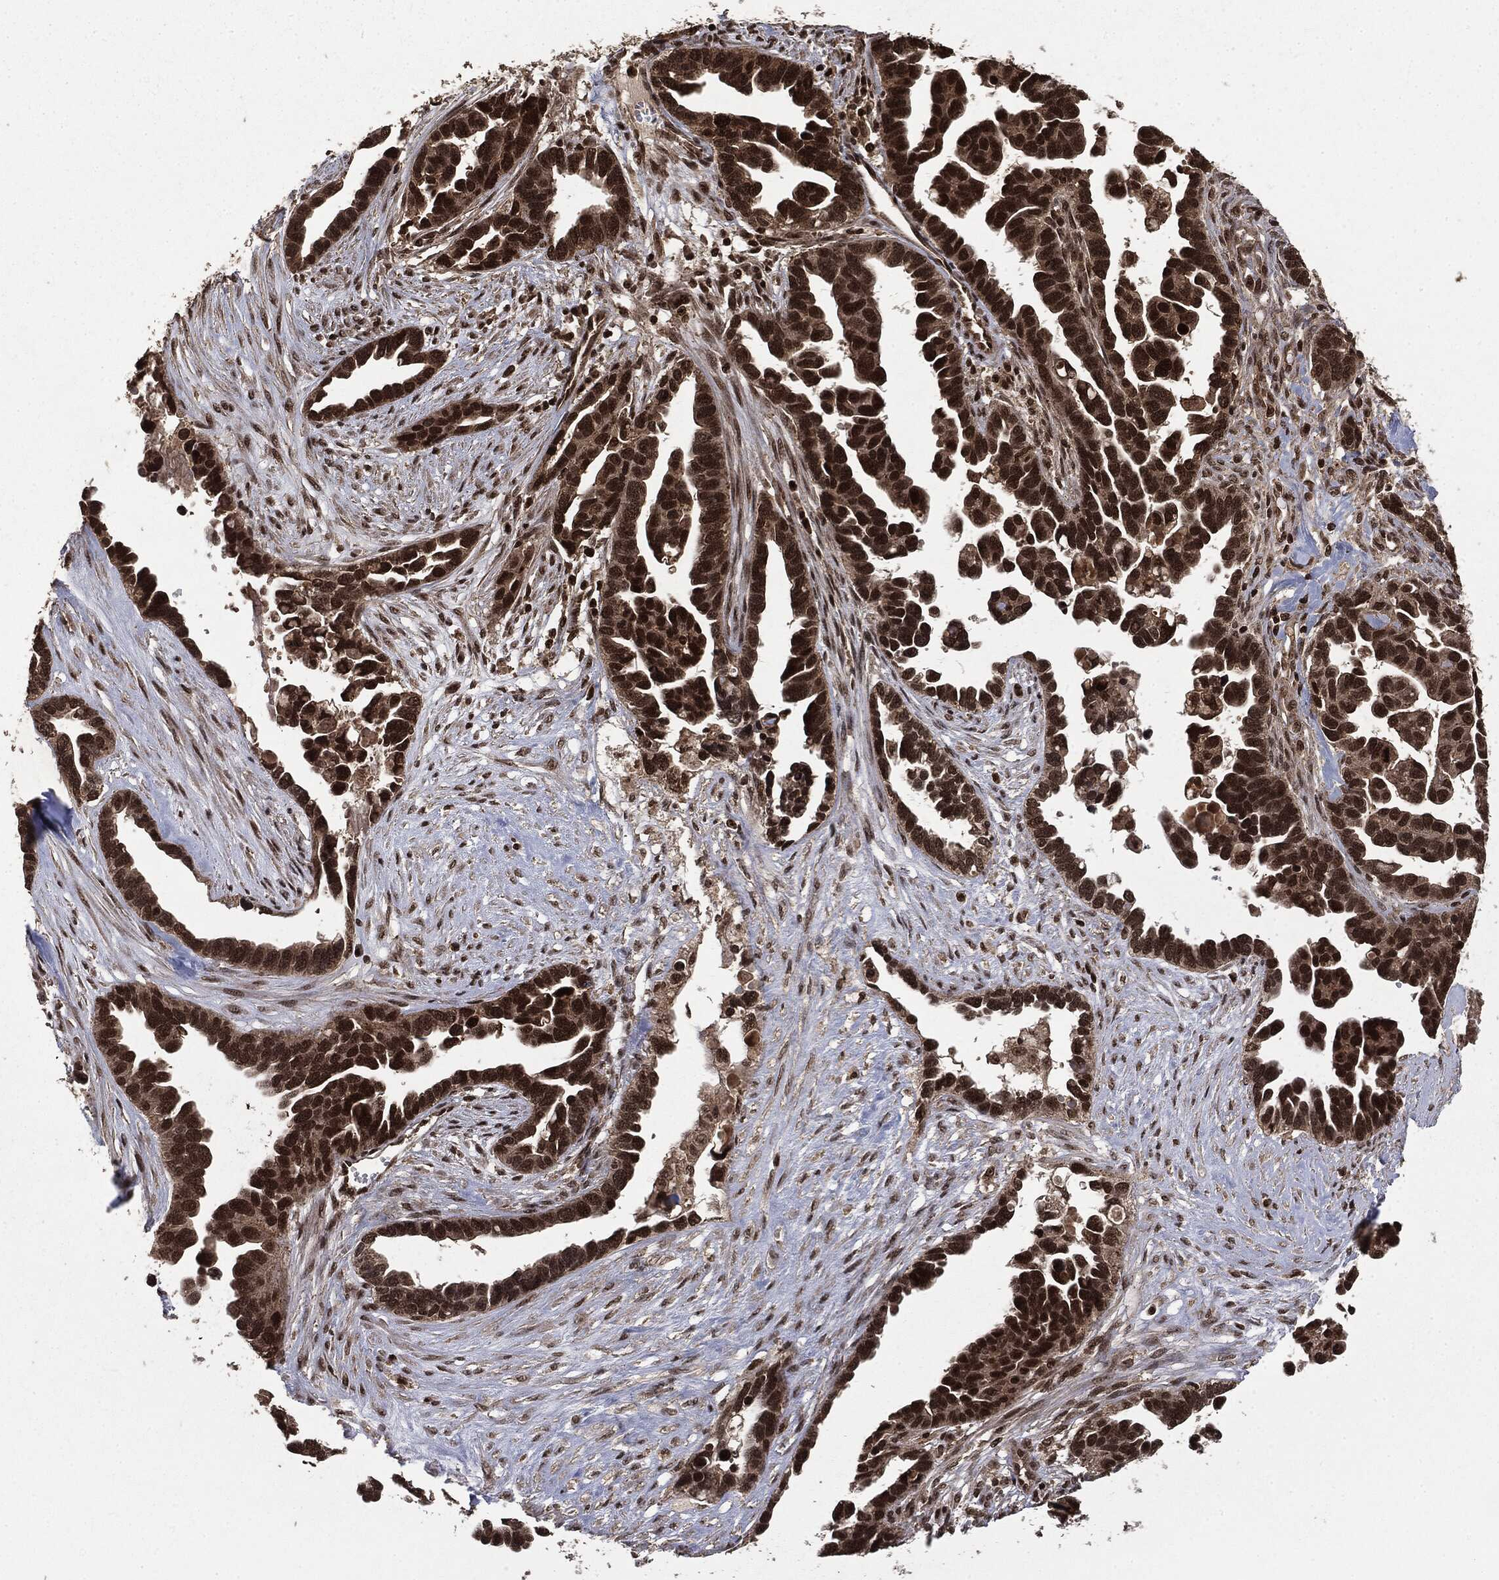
{"staining": {"intensity": "strong", "quantity": ">75%", "location": "nuclear"}, "tissue": "ovarian cancer", "cell_type": "Tumor cells", "image_type": "cancer", "snomed": [{"axis": "morphology", "description": "Cystadenocarcinoma, serous, NOS"}, {"axis": "topography", "description": "Ovary"}], "caption": "High-power microscopy captured an immunohistochemistry (IHC) image of ovarian serous cystadenocarcinoma, revealing strong nuclear positivity in approximately >75% of tumor cells.", "gene": "CTDP1", "patient": {"sex": "female", "age": 54}}